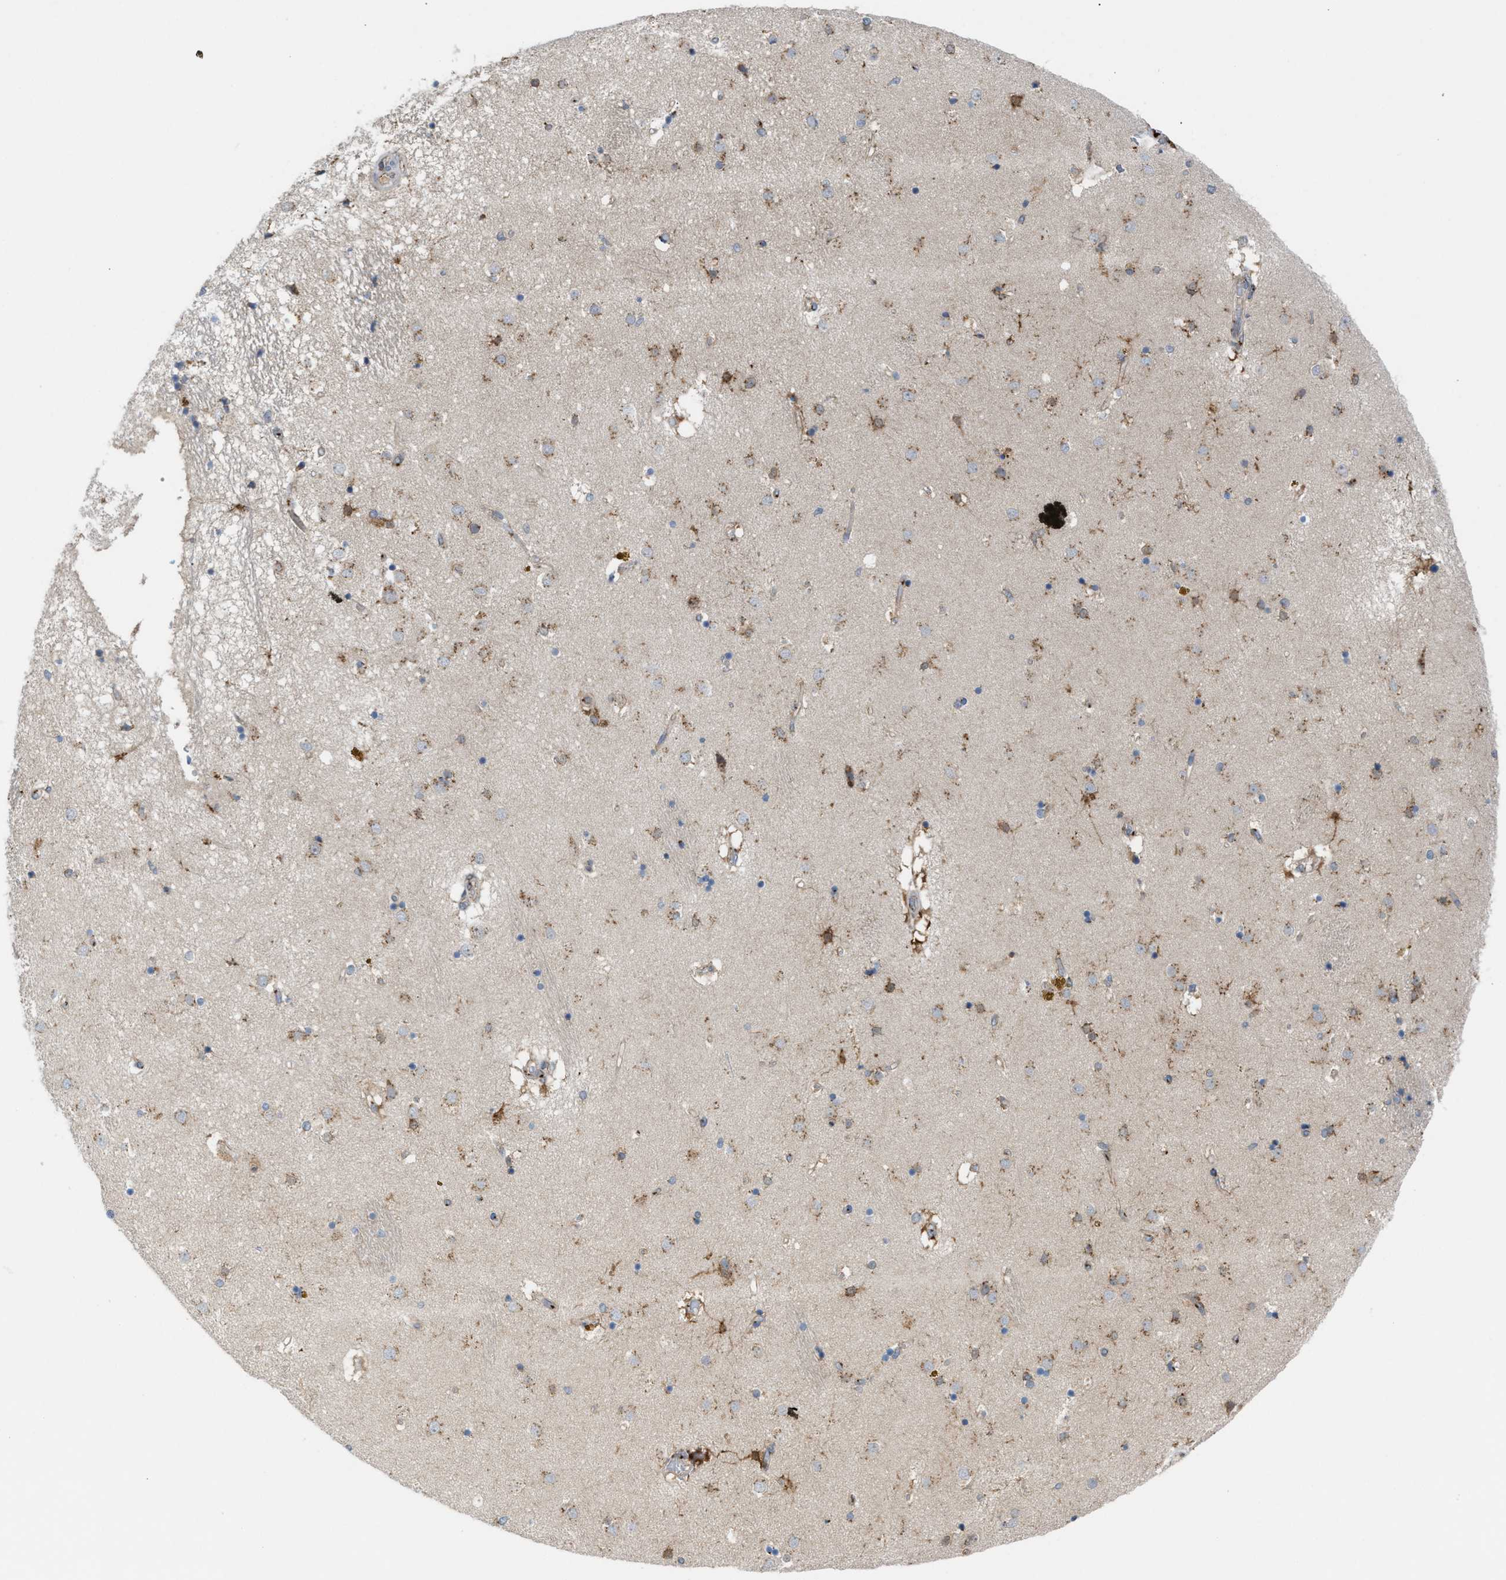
{"staining": {"intensity": "moderate", "quantity": "25%-75%", "location": "cytoplasmic/membranous"}, "tissue": "caudate", "cell_type": "Glial cells", "image_type": "normal", "snomed": [{"axis": "morphology", "description": "Normal tissue, NOS"}, {"axis": "topography", "description": "Lateral ventricle wall"}], "caption": "This histopathology image demonstrates IHC staining of unremarkable caudate, with medium moderate cytoplasmic/membranous positivity in about 25%-75% of glial cells.", "gene": "SLC38A10", "patient": {"sex": "male", "age": 70}}